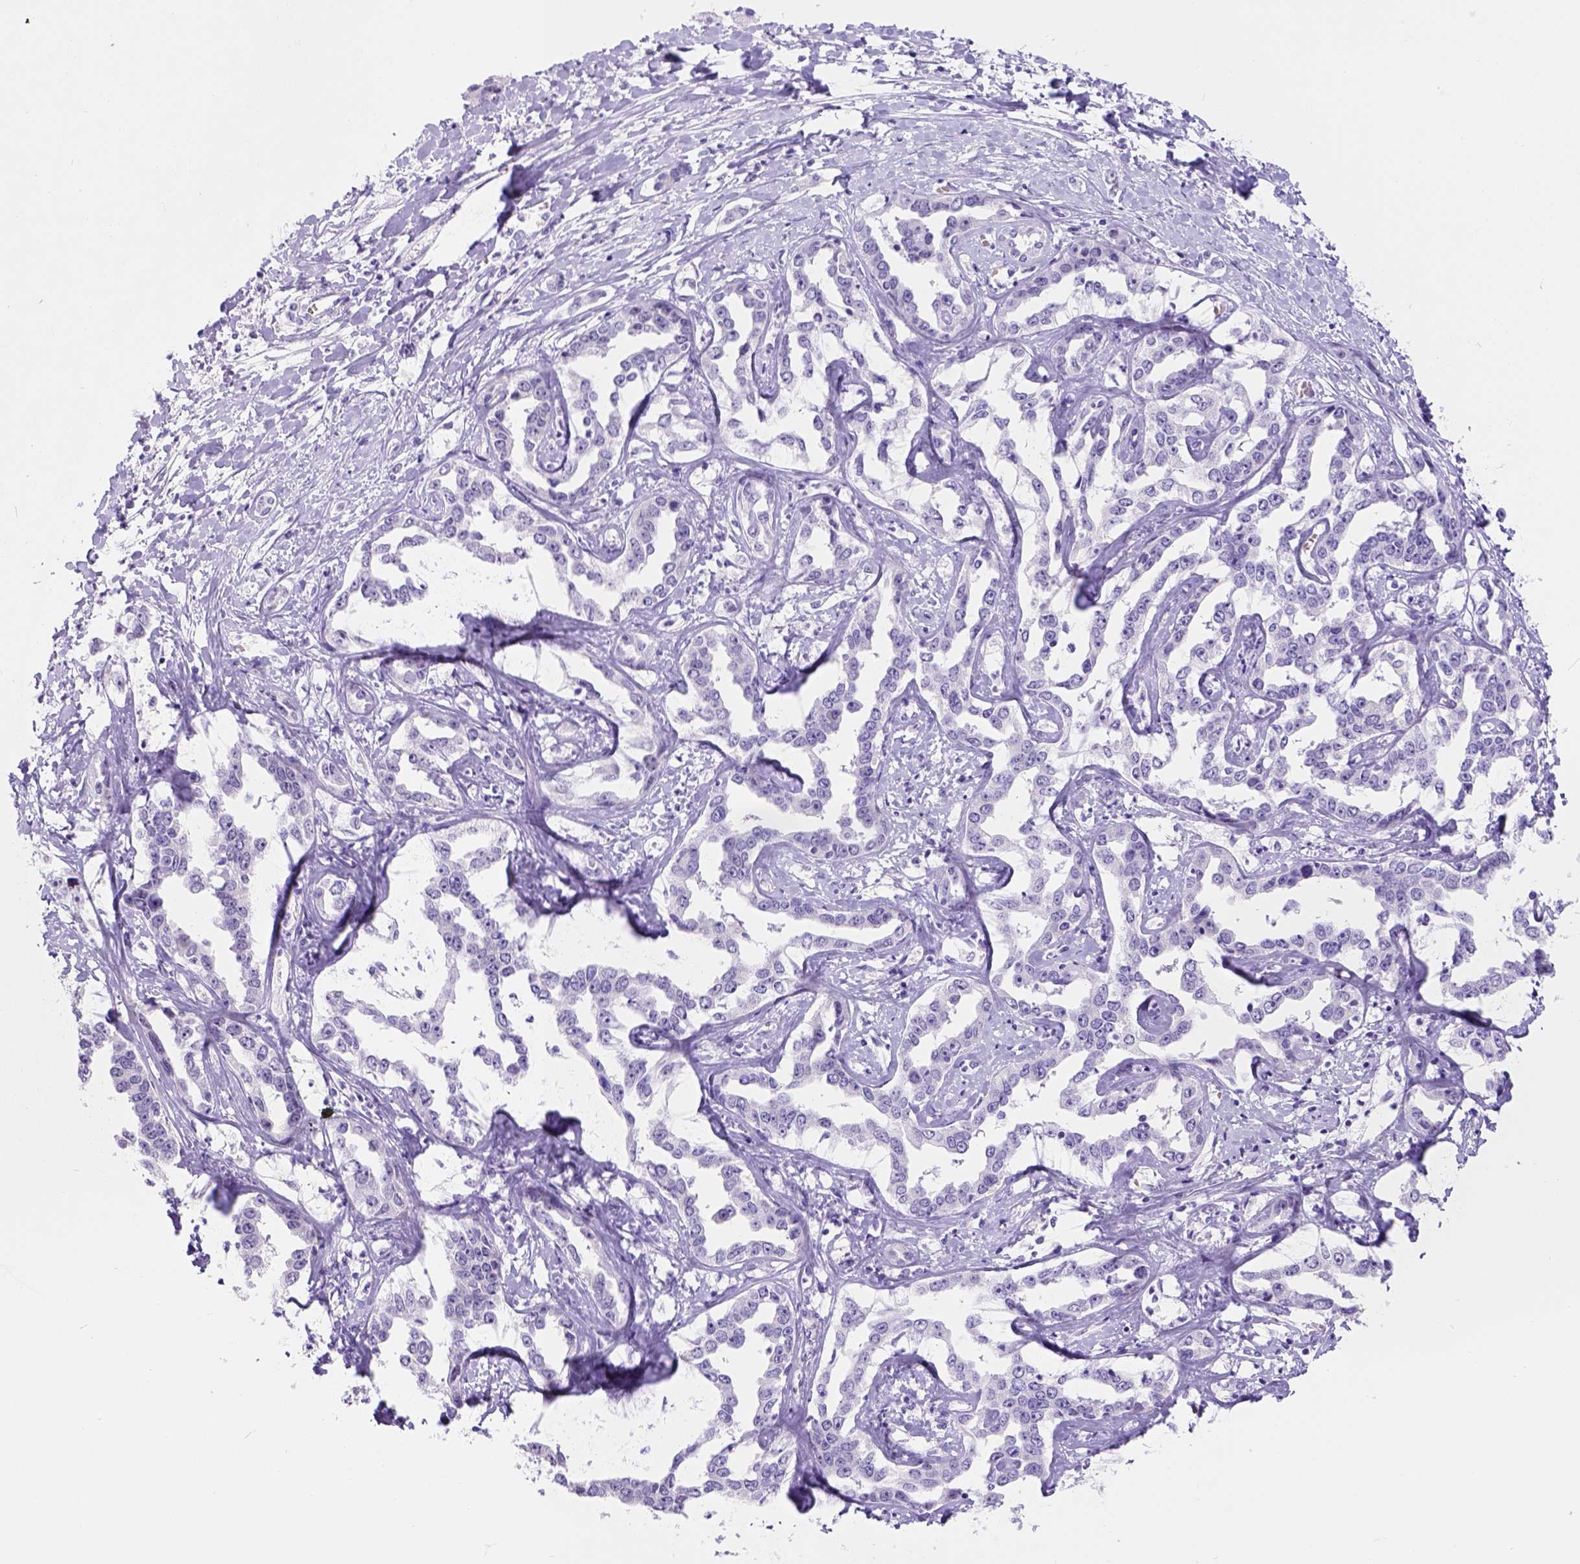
{"staining": {"intensity": "negative", "quantity": "none", "location": "none"}, "tissue": "liver cancer", "cell_type": "Tumor cells", "image_type": "cancer", "snomed": [{"axis": "morphology", "description": "Cholangiocarcinoma"}, {"axis": "topography", "description": "Liver"}], "caption": "Tumor cells show no significant protein staining in cholangiocarcinoma (liver).", "gene": "PHF7", "patient": {"sex": "male", "age": 59}}